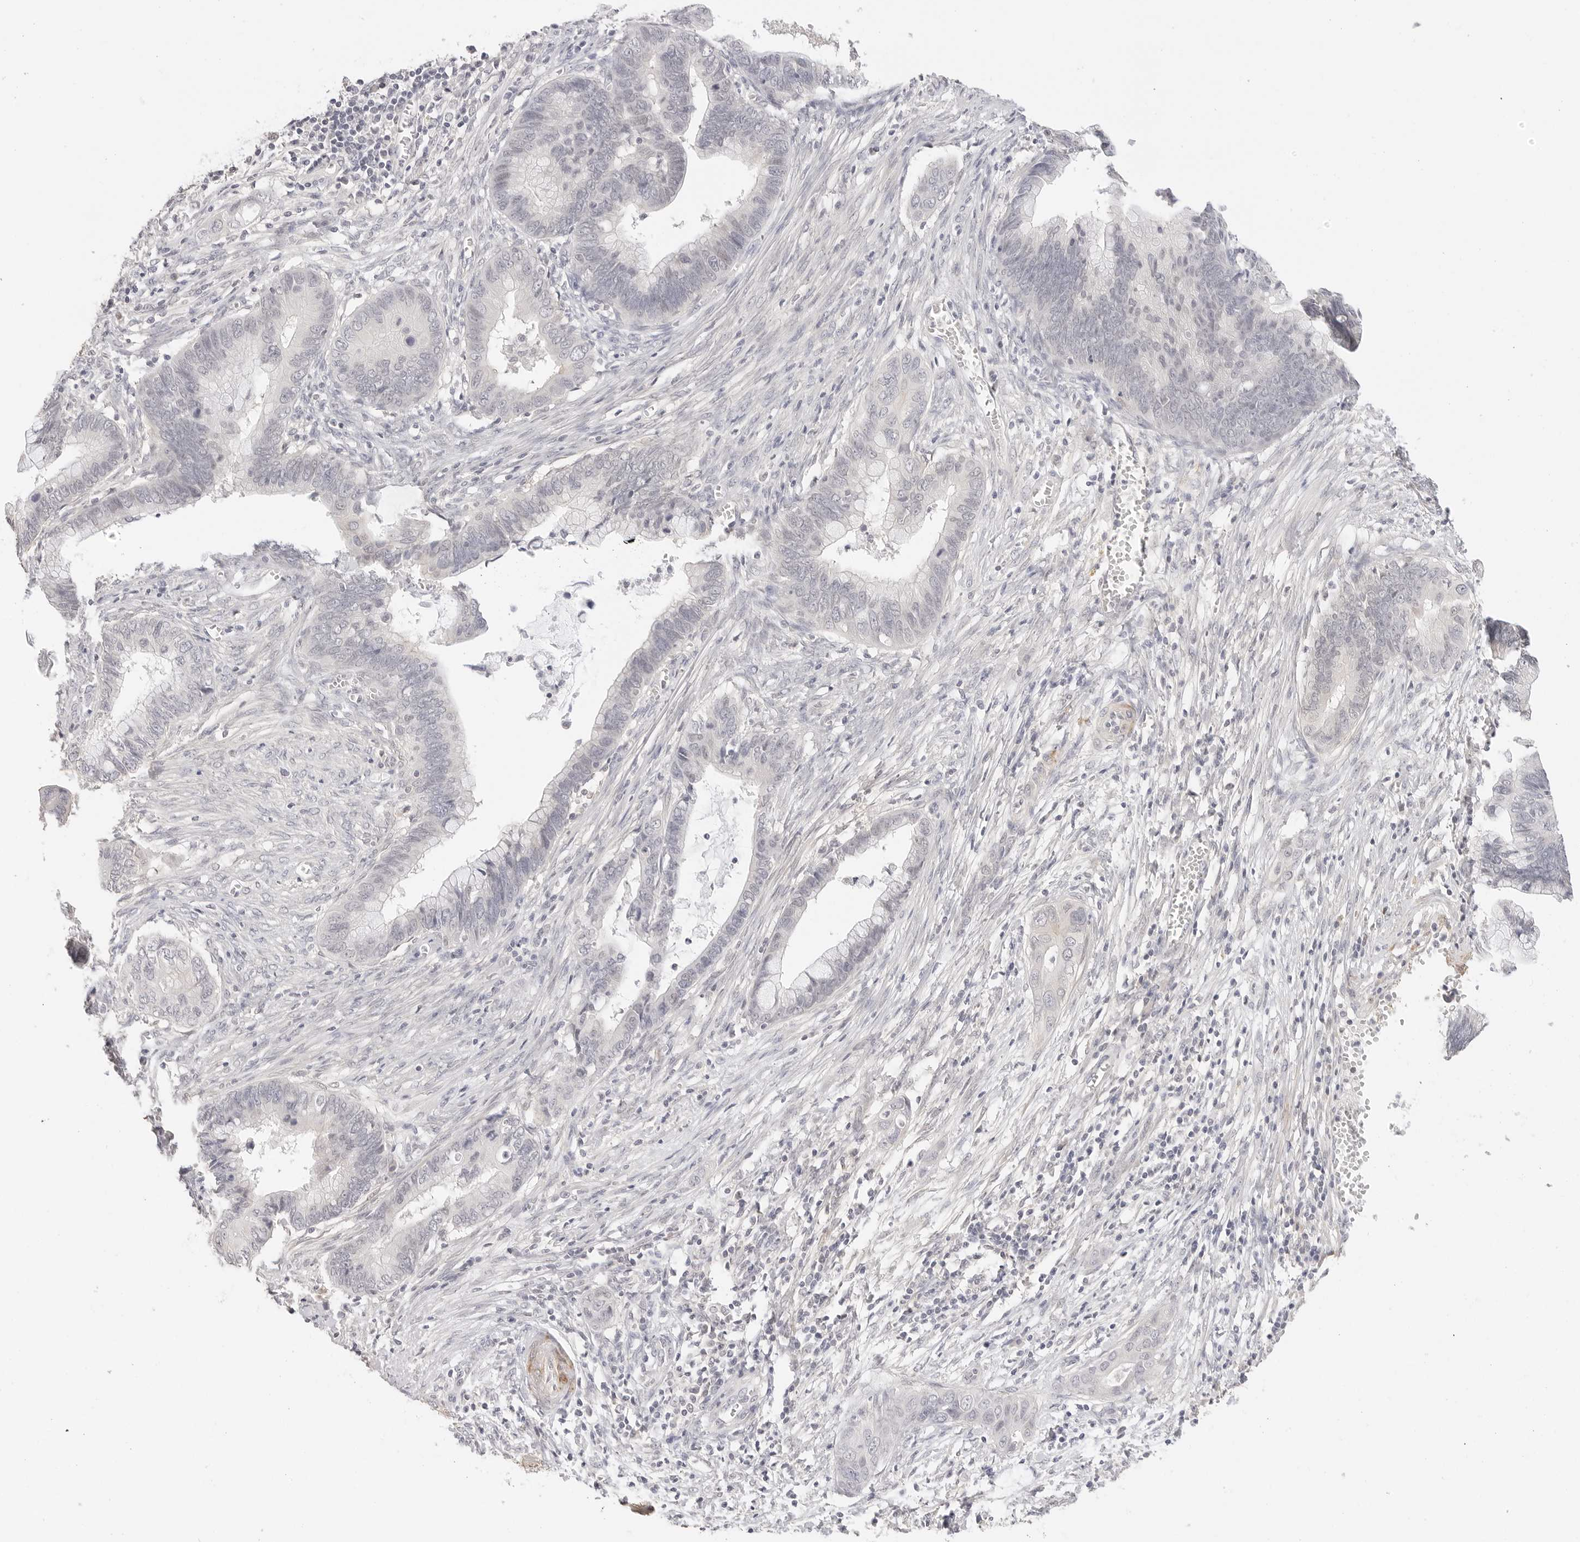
{"staining": {"intensity": "negative", "quantity": "none", "location": "none"}, "tissue": "cervical cancer", "cell_type": "Tumor cells", "image_type": "cancer", "snomed": [{"axis": "morphology", "description": "Adenocarcinoma, NOS"}, {"axis": "topography", "description": "Cervix"}], "caption": "Tumor cells show no significant positivity in adenocarcinoma (cervical). Brightfield microscopy of immunohistochemistry stained with DAB (3,3'-diaminobenzidine) (brown) and hematoxylin (blue), captured at high magnification.", "gene": "PCDH19", "patient": {"sex": "female", "age": 44}}